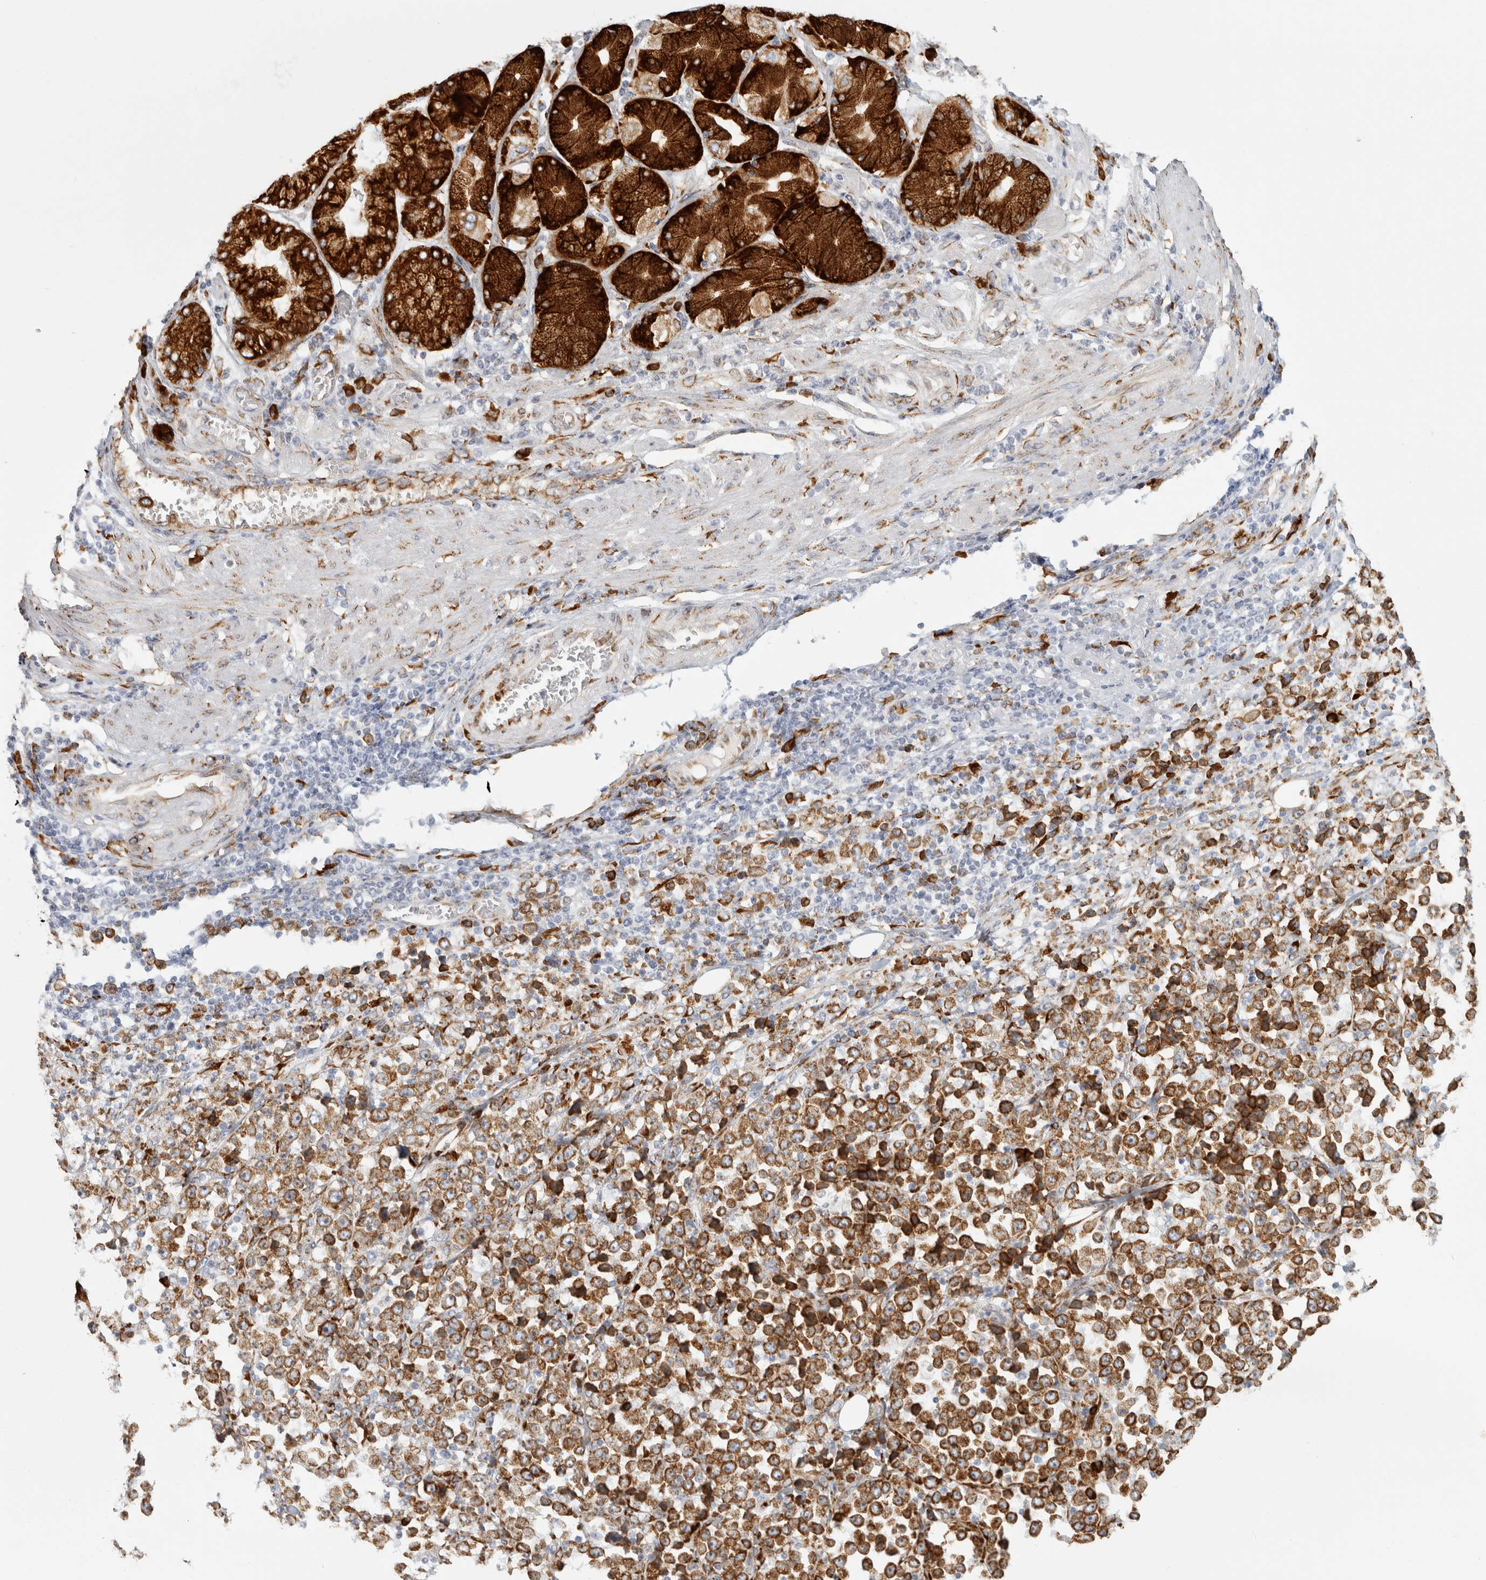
{"staining": {"intensity": "strong", "quantity": ">75%", "location": "cytoplasmic/membranous"}, "tissue": "stomach cancer", "cell_type": "Tumor cells", "image_type": "cancer", "snomed": [{"axis": "morphology", "description": "Normal tissue, NOS"}, {"axis": "morphology", "description": "Adenocarcinoma, NOS"}, {"axis": "topography", "description": "Stomach, upper"}, {"axis": "topography", "description": "Stomach"}], "caption": "Stomach cancer (adenocarcinoma) stained with immunohistochemistry (IHC) demonstrates strong cytoplasmic/membranous staining in approximately >75% of tumor cells. (IHC, brightfield microscopy, high magnification).", "gene": "OSTN", "patient": {"sex": "male", "age": 59}}